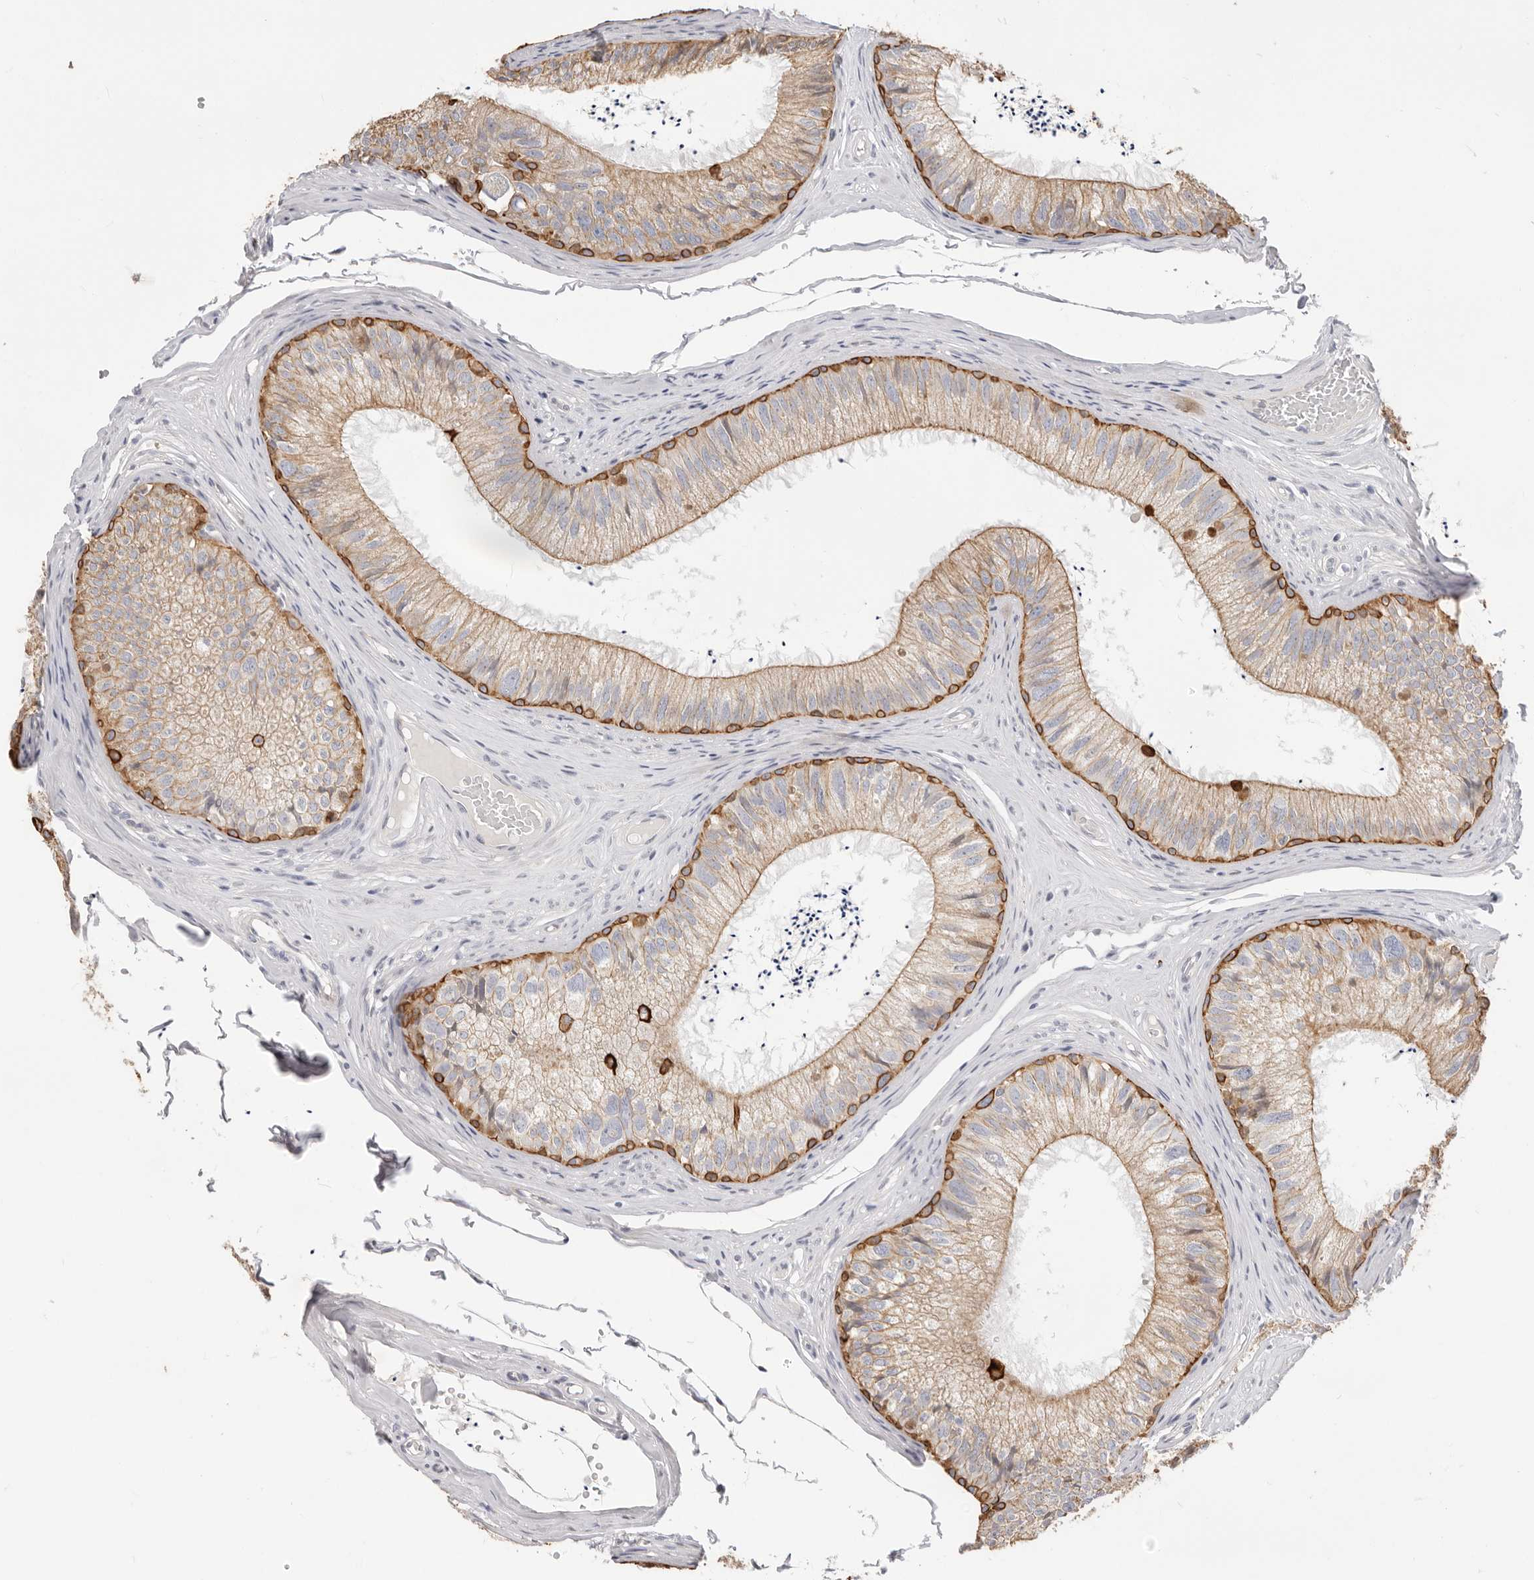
{"staining": {"intensity": "moderate", "quantity": "25%-75%", "location": "cytoplasmic/membranous"}, "tissue": "epididymis", "cell_type": "Glandular cells", "image_type": "normal", "snomed": [{"axis": "morphology", "description": "Normal tissue, NOS"}, {"axis": "topography", "description": "Epididymis"}], "caption": "Immunohistochemistry of benign epididymis displays medium levels of moderate cytoplasmic/membranous positivity in about 25%-75% of glandular cells.", "gene": "USH1C", "patient": {"sex": "male", "age": 79}}